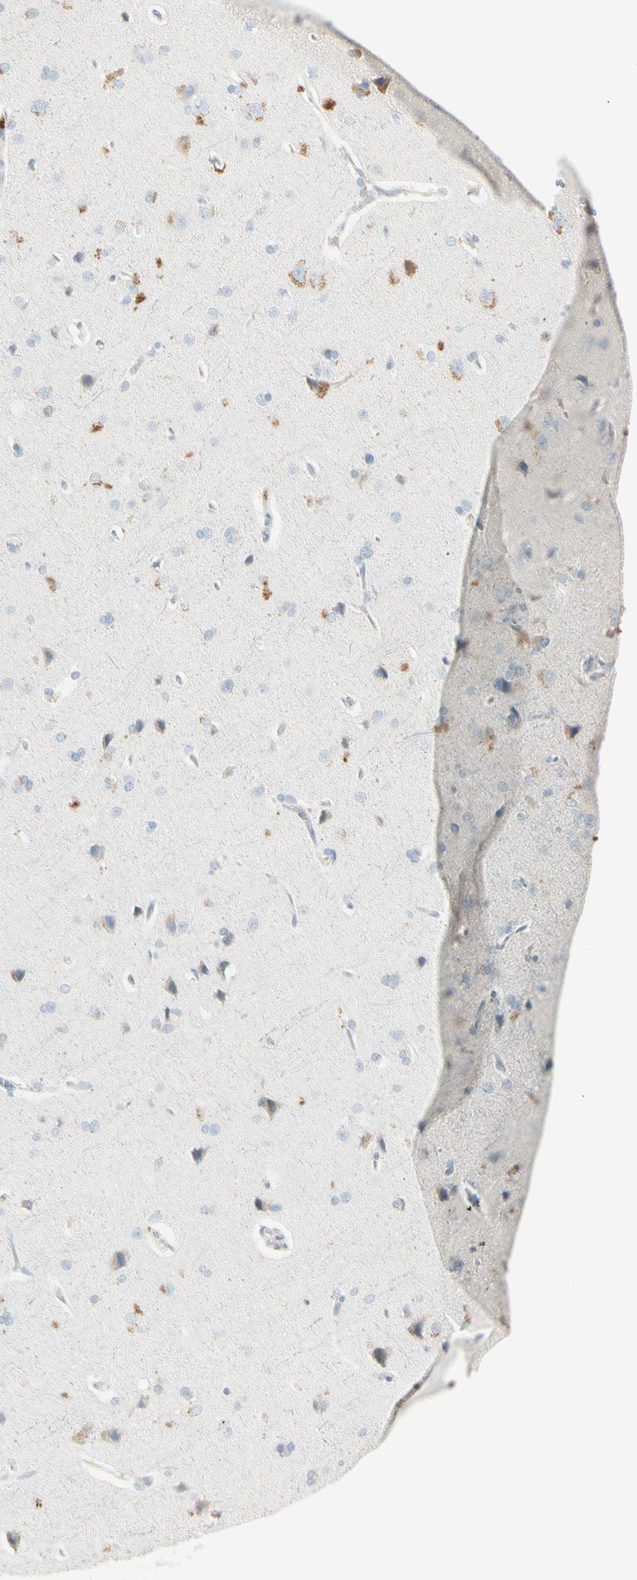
{"staining": {"intensity": "negative", "quantity": "none", "location": "none"}, "tissue": "cerebral cortex", "cell_type": "Endothelial cells", "image_type": "normal", "snomed": [{"axis": "morphology", "description": "Normal tissue, NOS"}, {"axis": "topography", "description": "Cerebral cortex"}], "caption": "Immunohistochemistry of benign cerebral cortex exhibits no staining in endothelial cells. (Stains: DAB (3,3'-diaminobenzidine) immunohistochemistry with hematoxylin counter stain, Microscopy: brightfield microscopy at high magnification).", "gene": "ALDH18A1", "patient": {"sex": "male", "age": 62}}